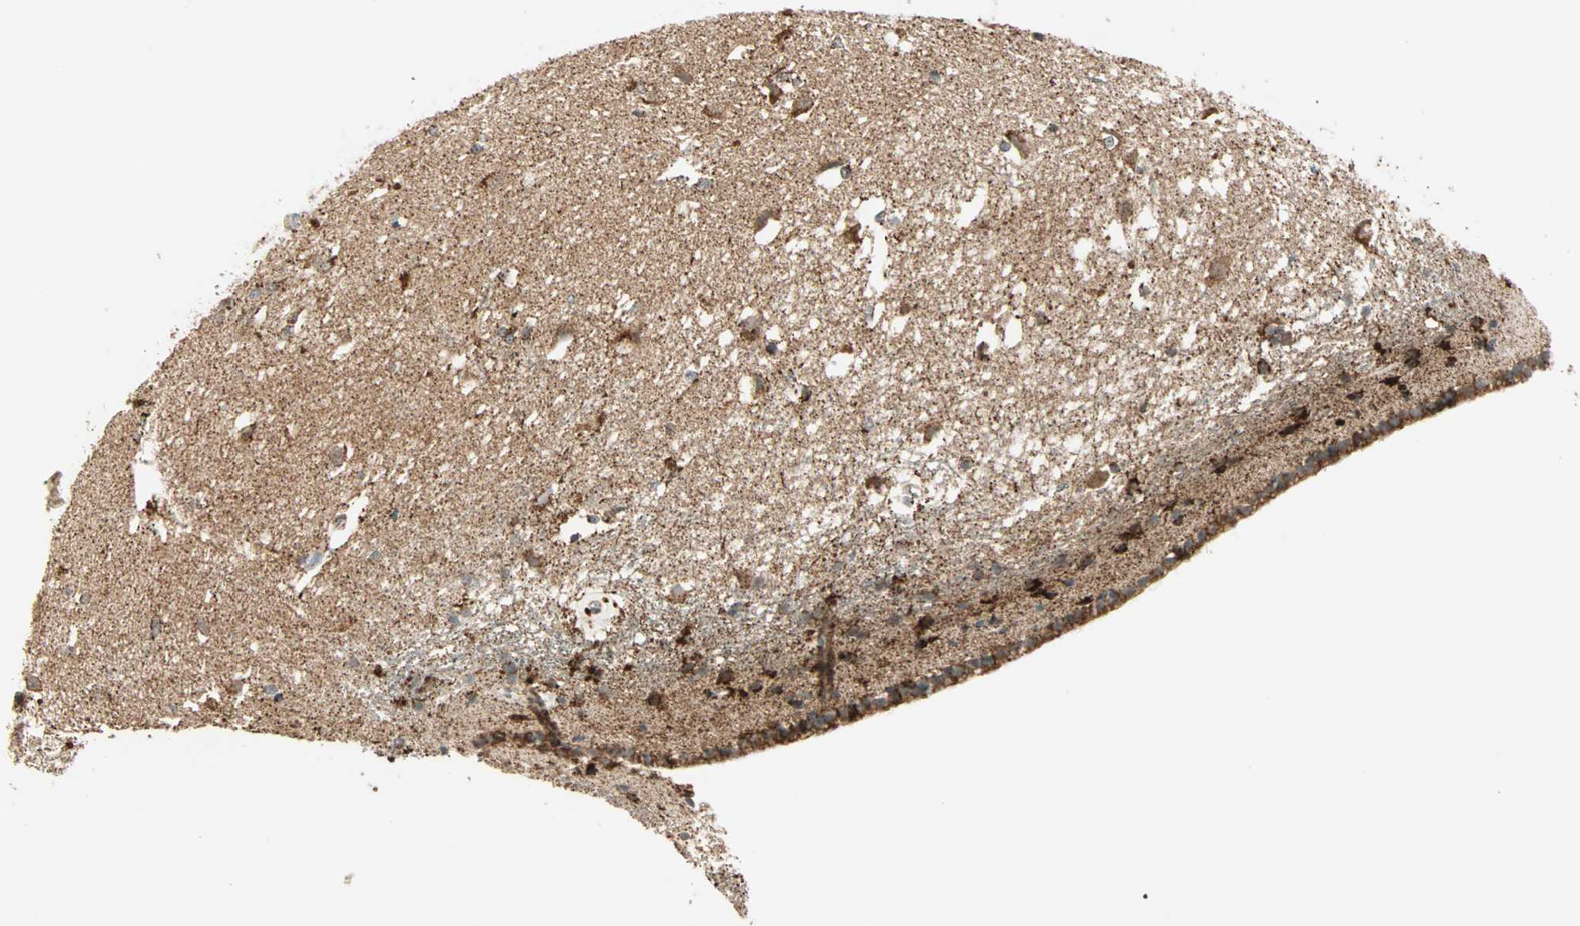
{"staining": {"intensity": "weak", "quantity": ">75%", "location": "cytoplasmic/membranous"}, "tissue": "caudate", "cell_type": "Glial cells", "image_type": "normal", "snomed": [{"axis": "morphology", "description": "Normal tissue, NOS"}, {"axis": "topography", "description": "Lateral ventricle wall"}], "caption": "This micrograph displays normal caudate stained with immunohistochemistry to label a protein in brown. The cytoplasmic/membranous of glial cells show weak positivity for the protein. Nuclei are counter-stained blue.", "gene": "SPRY4", "patient": {"sex": "female", "age": 19}}